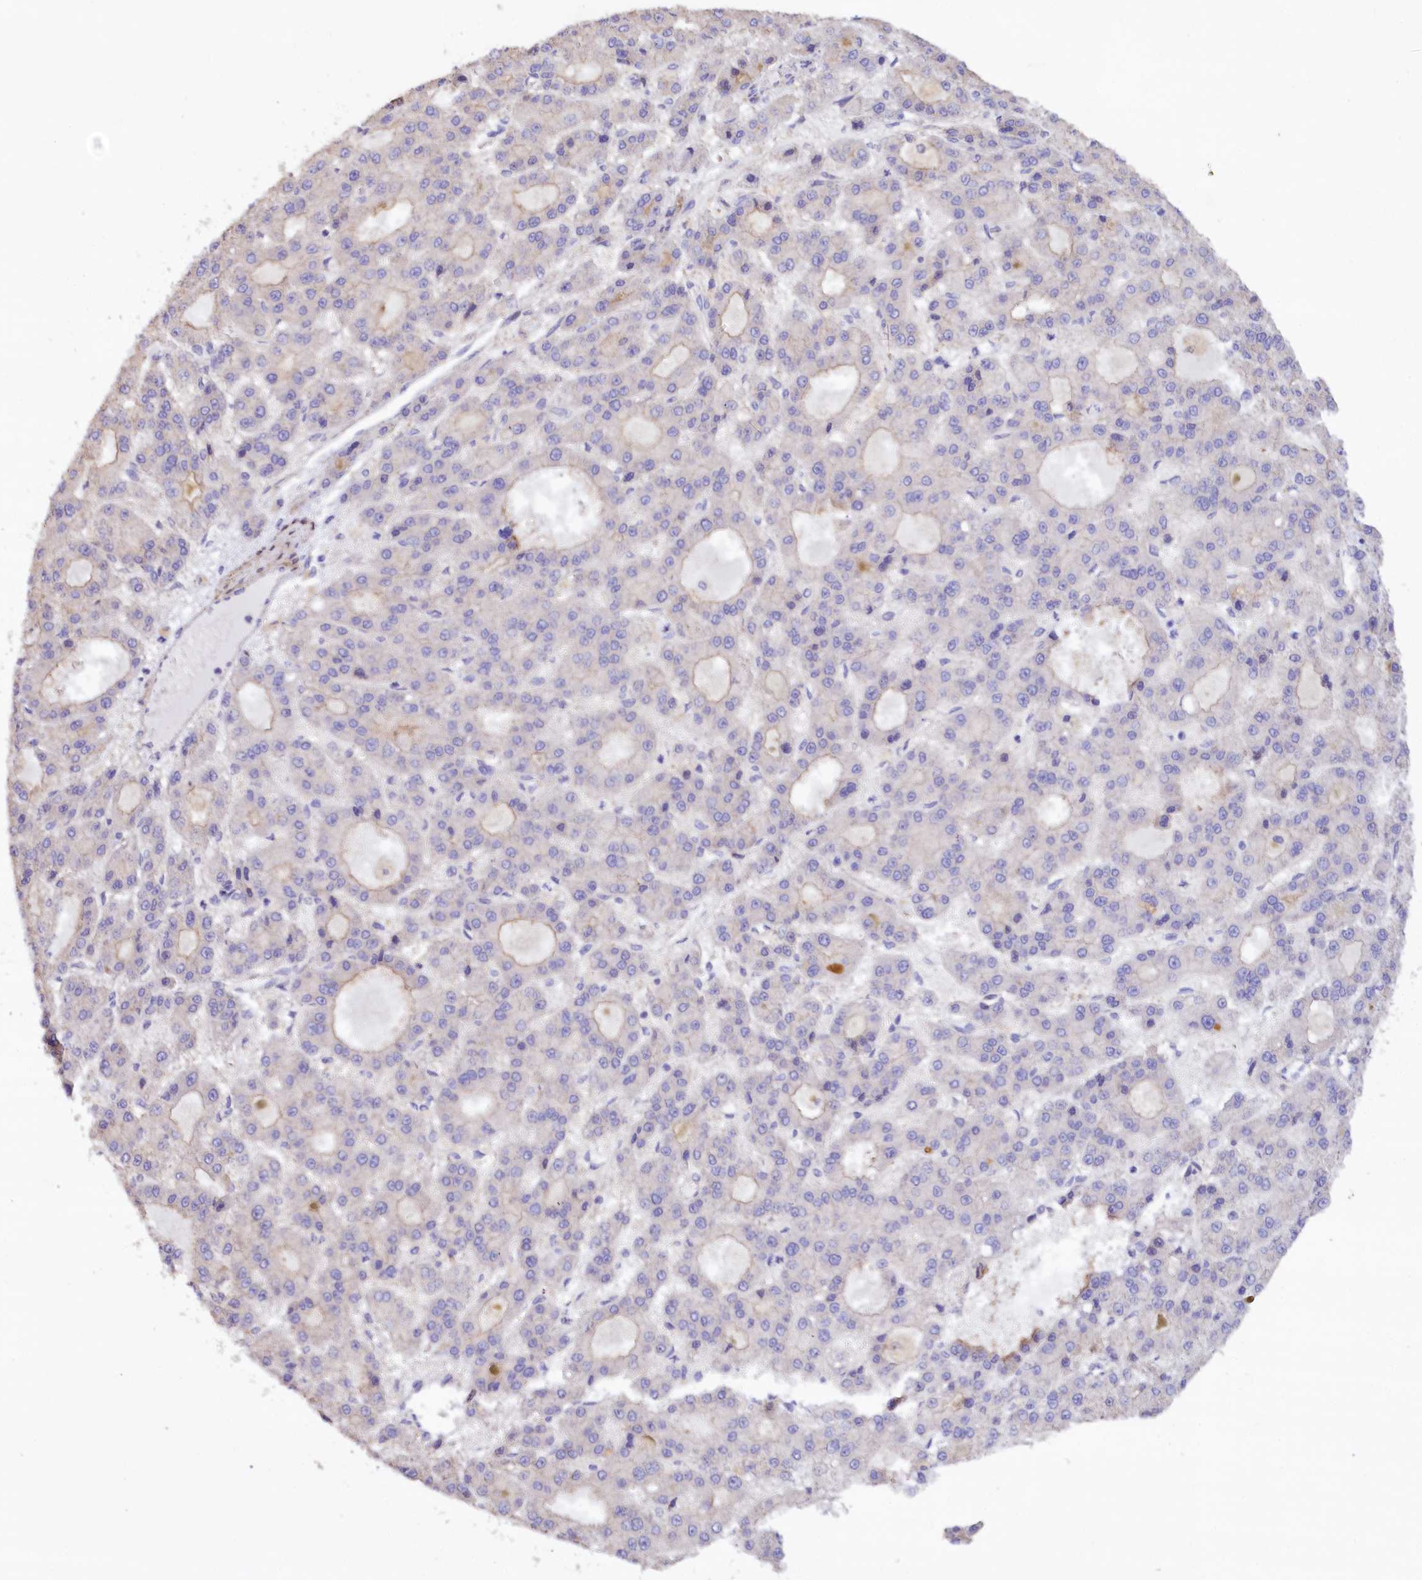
{"staining": {"intensity": "weak", "quantity": "<25%", "location": "cytoplasmic/membranous"}, "tissue": "liver cancer", "cell_type": "Tumor cells", "image_type": "cancer", "snomed": [{"axis": "morphology", "description": "Carcinoma, Hepatocellular, NOS"}, {"axis": "topography", "description": "Liver"}], "caption": "A micrograph of human liver cancer is negative for staining in tumor cells. (Brightfield microscopy of DAB (3,3'-diaminobenzidine) immunohistochemistry (IHC) at high magnification).", "gene": "WNT8A", "patient": {"sex": "male", "age": 70}}